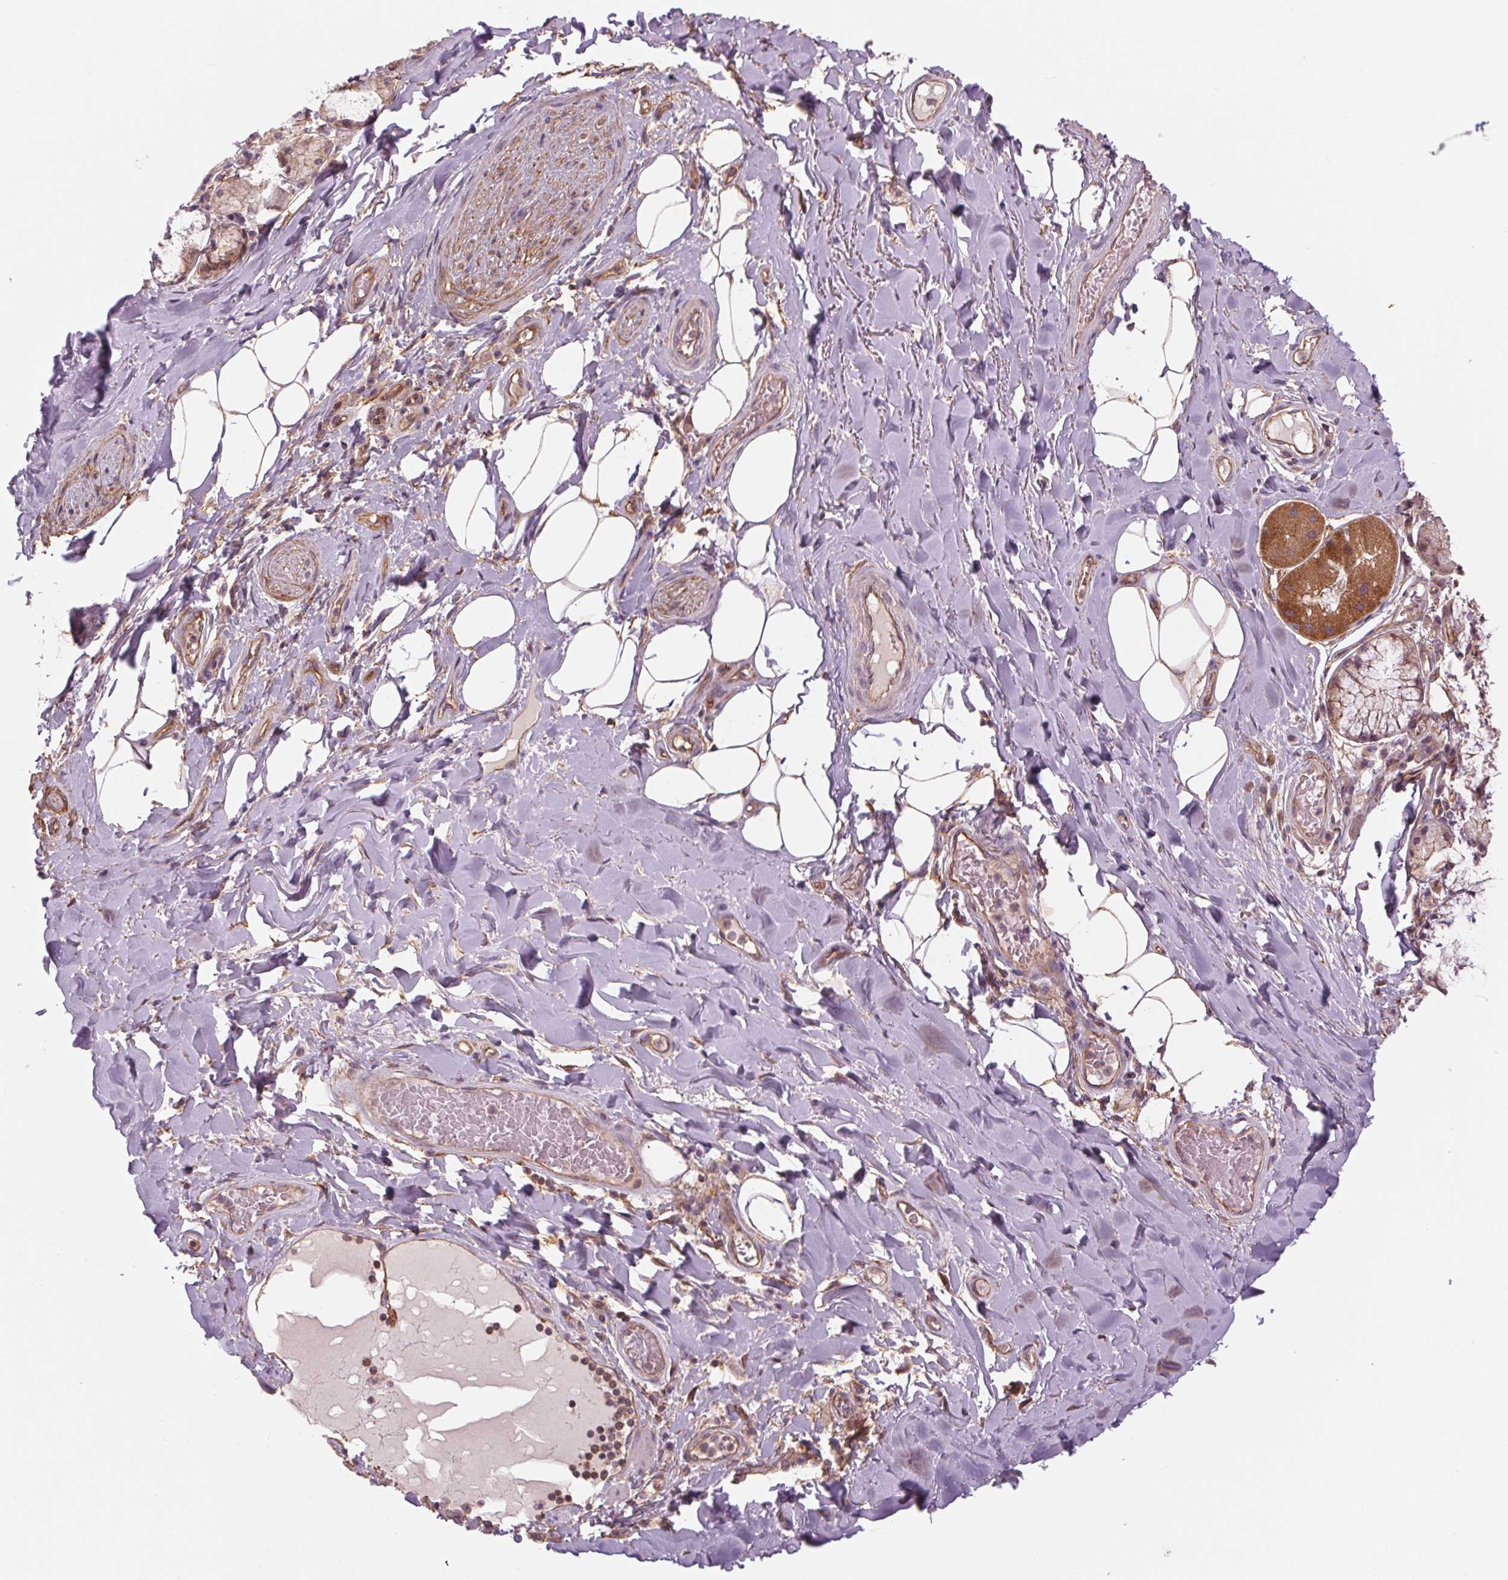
{"staining": {"intensity": "negative", "quantity": "none", "location": "none"}, "tissue": "adipose tissue", "cell_type": "Adipocytes", "image_type": "normal", "snomed": [{"axis": "morphology", "description": "Normal tissue, NOS"}, {"axis": "topography", "description": "Cartilage tissue"}, {"axis": "topography", "description": "Bronchus"}], "caption": "DAB (3,3'-diaminobenzidine) immunohistochemical staining of normal human adipose tissue reveals no significant positivity in adipocytes. The staining is performed using DAB (3,3'-diaminobenzidine) brown chromogen with nuclei counter-stained in using hematoxylin.", "gene": "SH3RF2", "patient": {"sex": "male", "age": 64}}